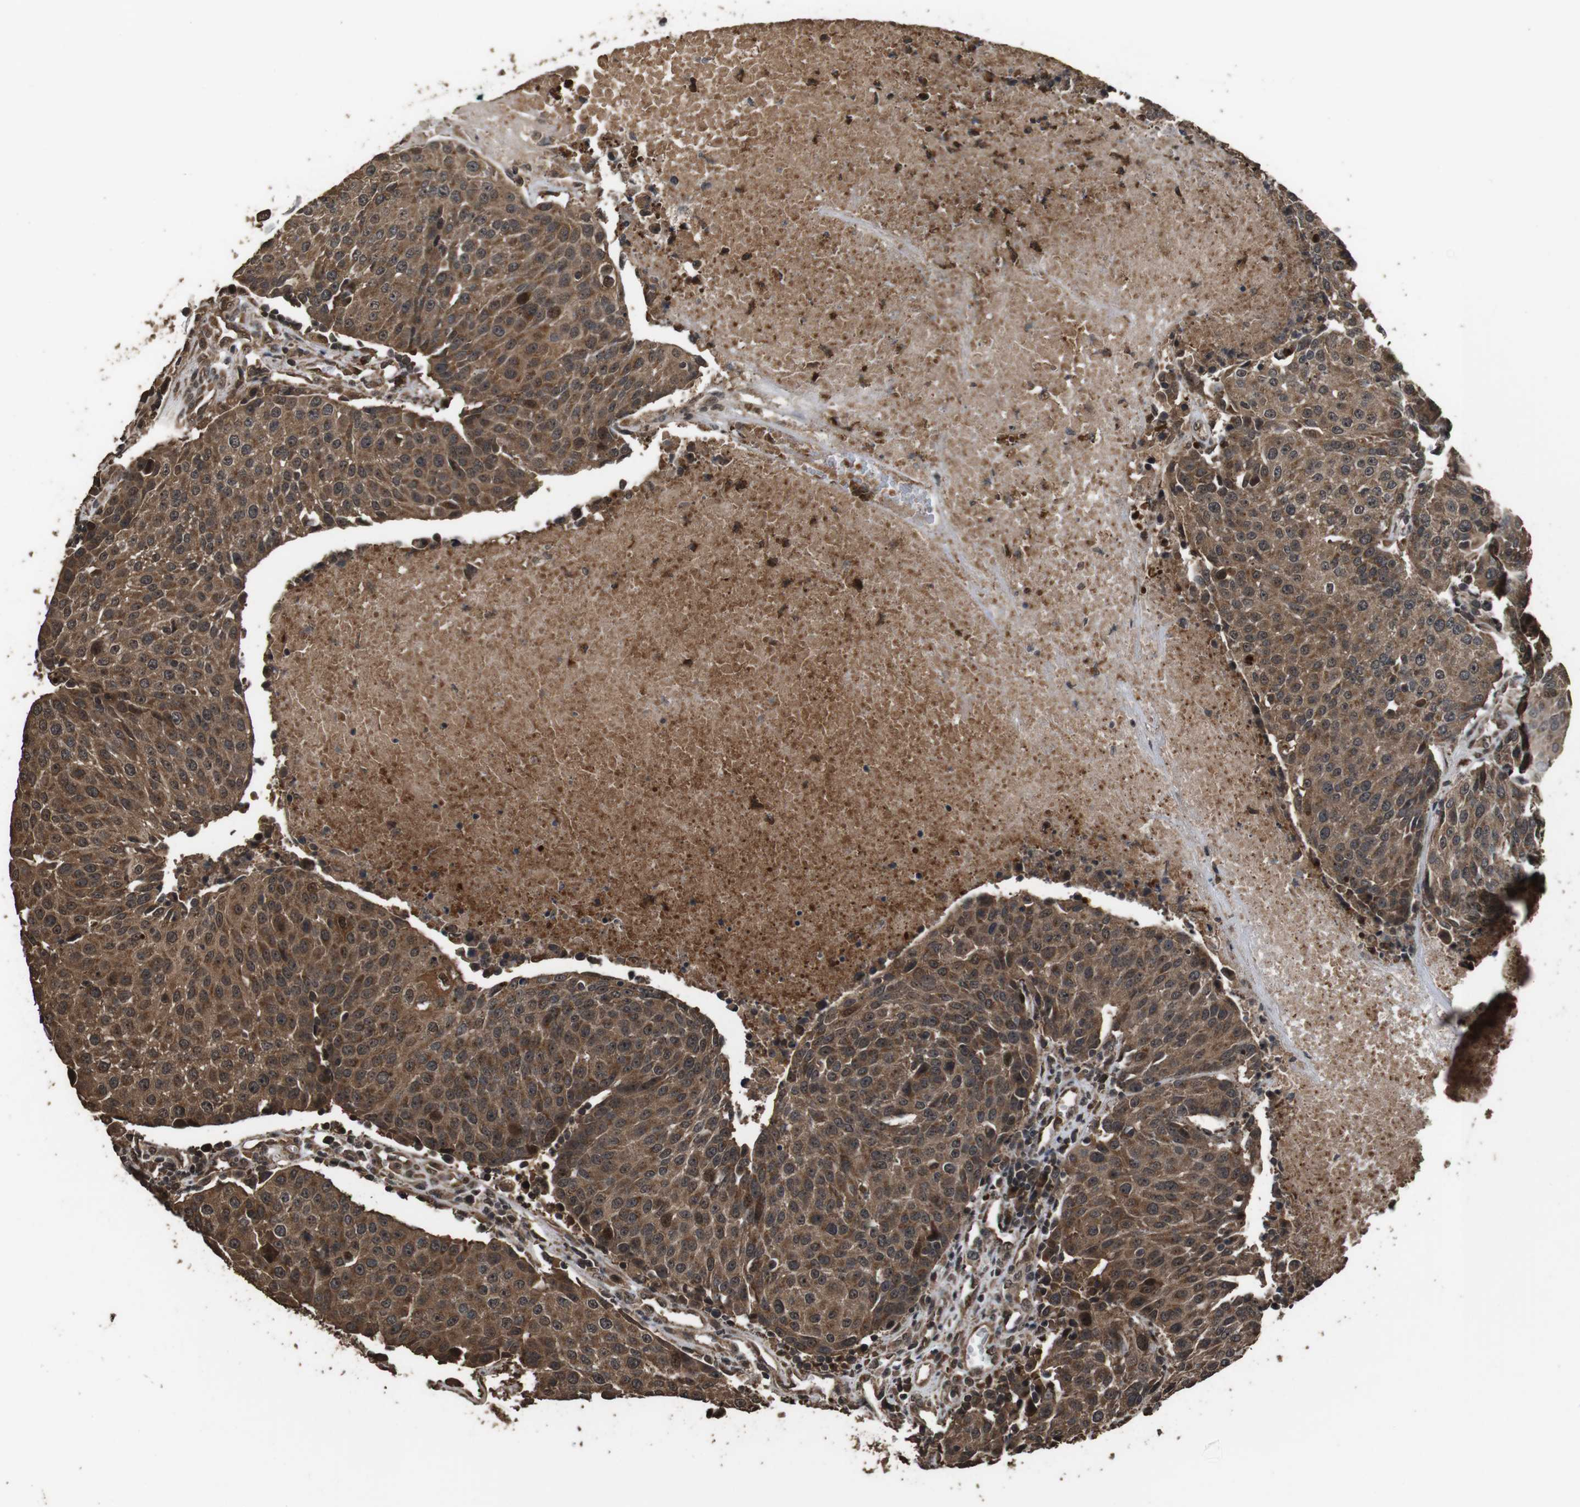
{"staining": {"intensity": "moderate", "quantity": ">75%", "location": "cytoplasmic/membranous"}, "tissue": "urothelial cancer", "cell_type": "Tumor cells", "image_type": "cancer", "snomed": [{"axis": "morphology", "description": "Urothelial carcinoma, High grade"}, {"axis": "topography", "description": "Urinary bladder"}], "caption": "Immunohistochemistry of human high-grade urothelial carcinoma reveals medium levels of moderate cytoplasmic/membranous positivity in about >75% of tumor cells.", "gene": "RRAS2", "patient": {"sex": "female", "age": 85}}